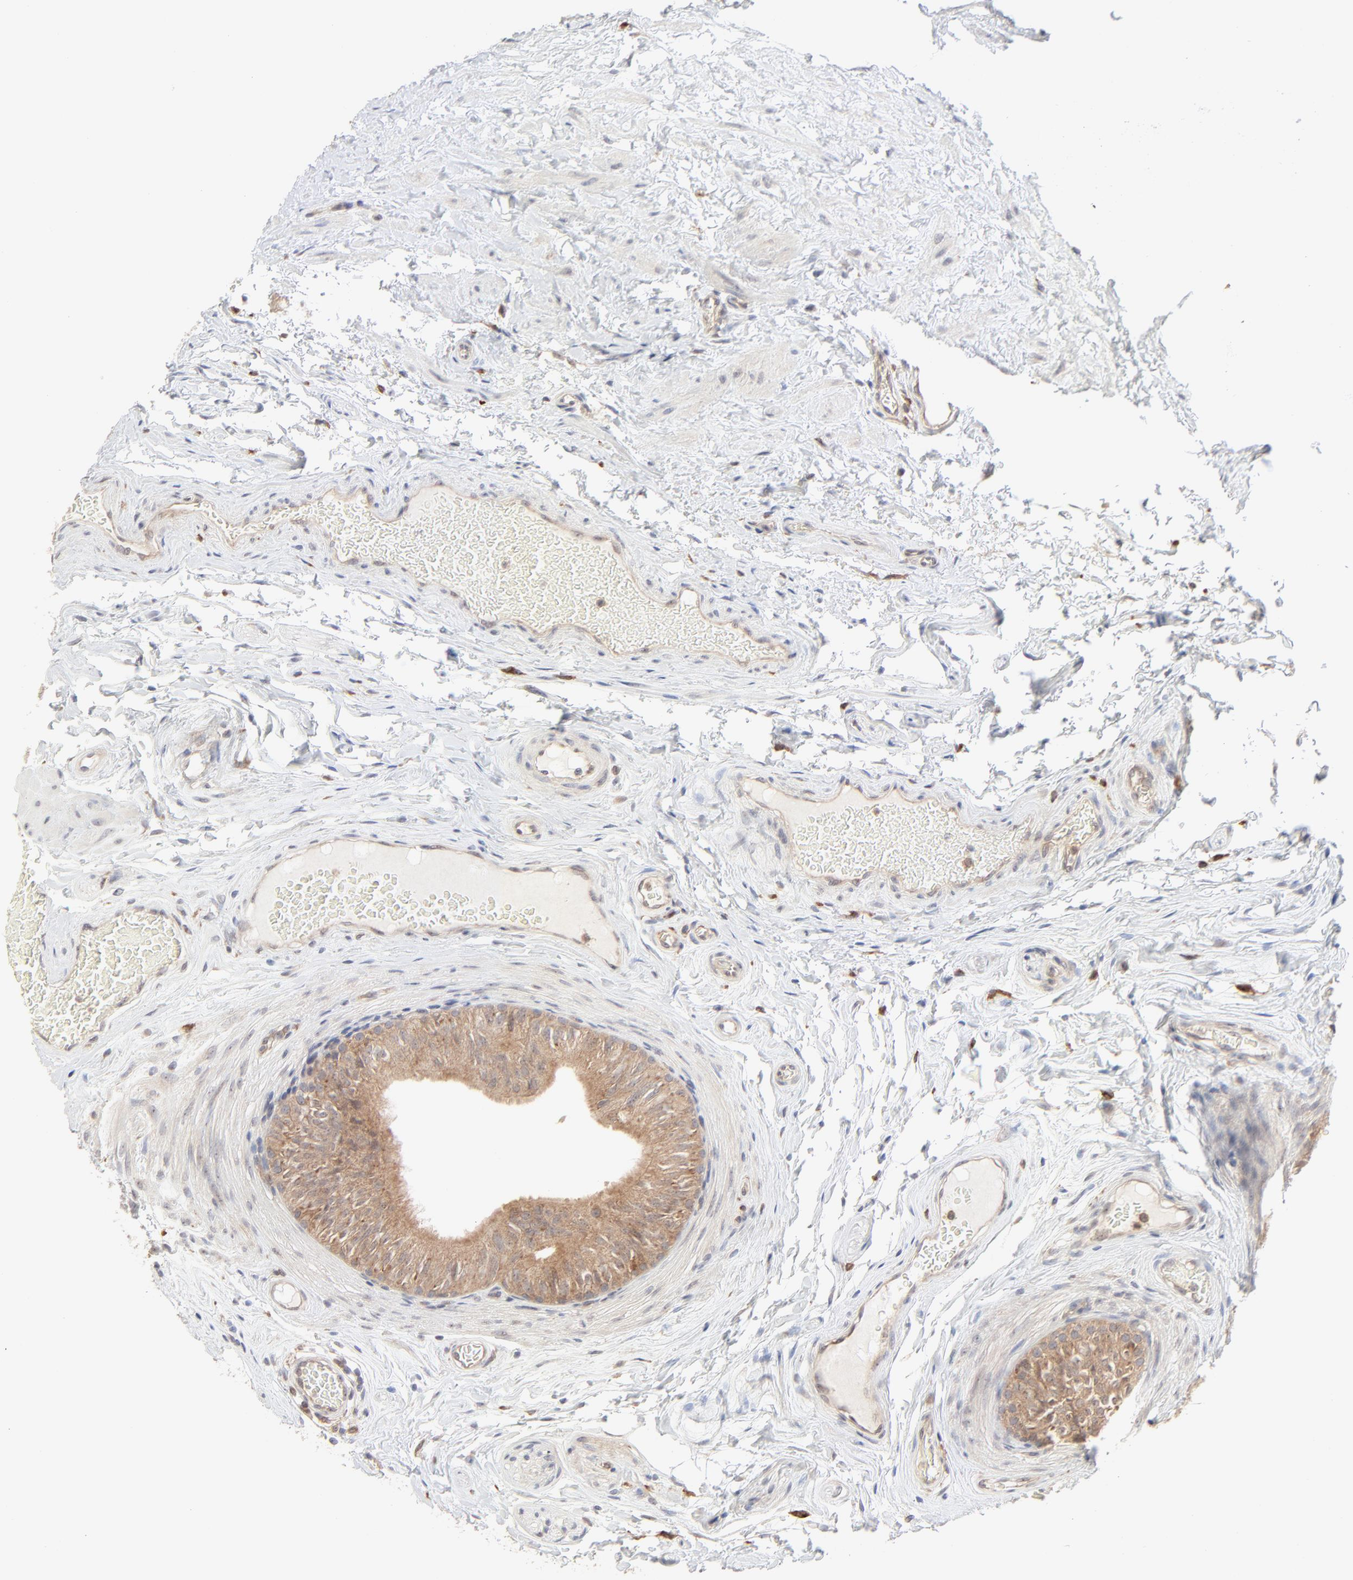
{"staining": {"intensity": "moderate", "quantity": ">75%", "location": "cytoplasmic/membranous"}, "tissue": "epididymis", "cell_type": "Glandular cells", "image_type": "normal", "snomed": [{"axis": "morphology", "description": "Normal tissue, NOS"}, {"axis": "topography", "description": "Testis"}, {"axis": "topography", "description": "Epididymis"}], "caption": "This image reveals immunohistochemistry (IHC) staining of benign epididymis, with medium moderate cytoplasmic/membranous expression in approximately >75% of glandular cells.", "gene": "RAB5C", "patient": {"sex": "male", "age": 36}}